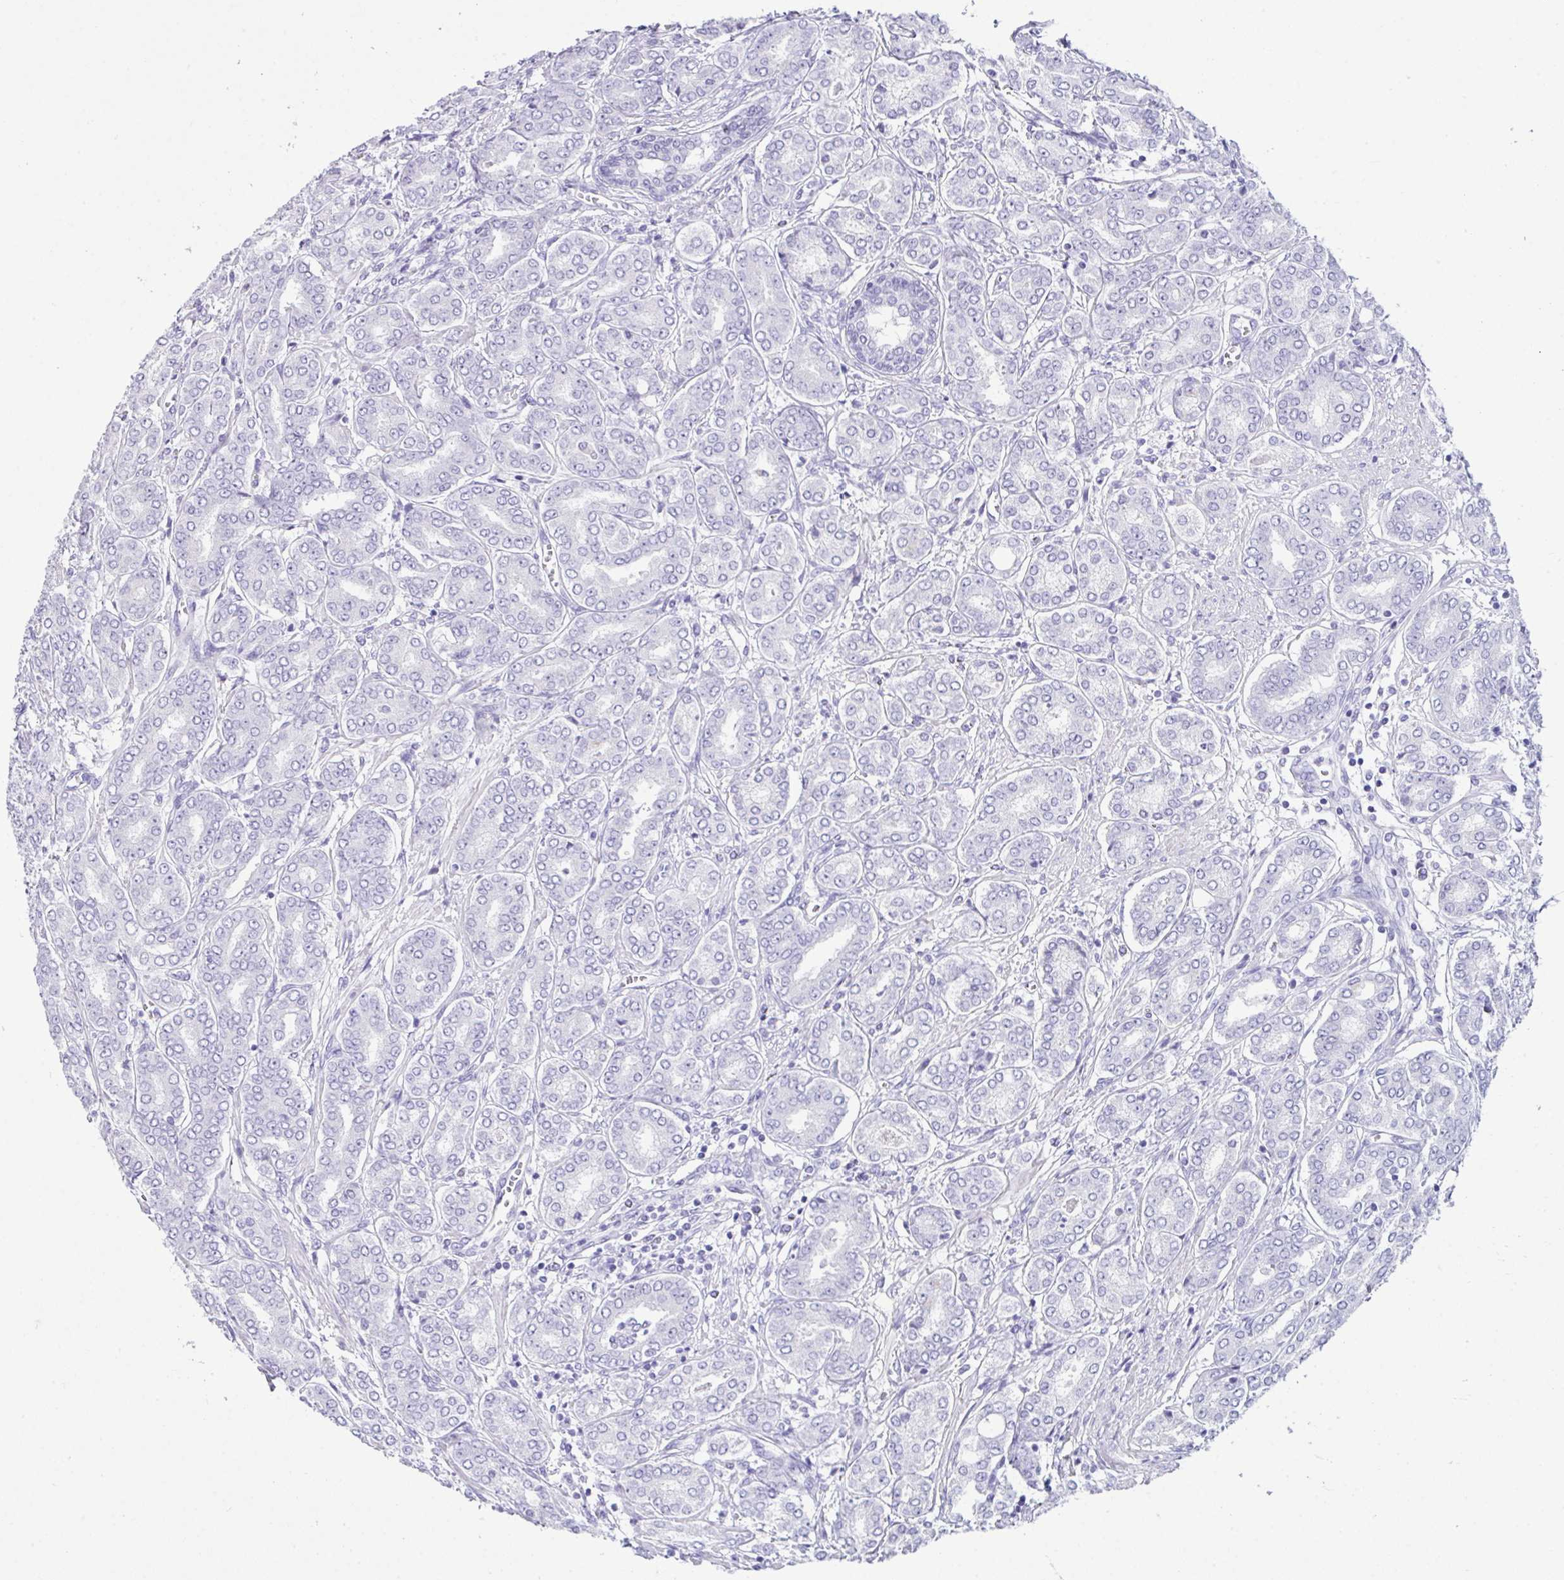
{"staining": {"intensity": "negative", "quantity": "none", "location": "none"}, "tissue": "prostate cancer", "cell_type": "Tumor cells", "image_type": "cancer", "snomed": [{"axis": "morphology", "description": "Adenocarcinoma, High grade"}, {"axis": "topography", "description": "Prostate"}], "caption": "Immunohistochemical staining of prostate cancer (adenocarcinoma (high-grade)) exhibits no significant positivity in tumor cells.", "gene": "LGALS4", "patient": {"sex": "male", "age": 72}}